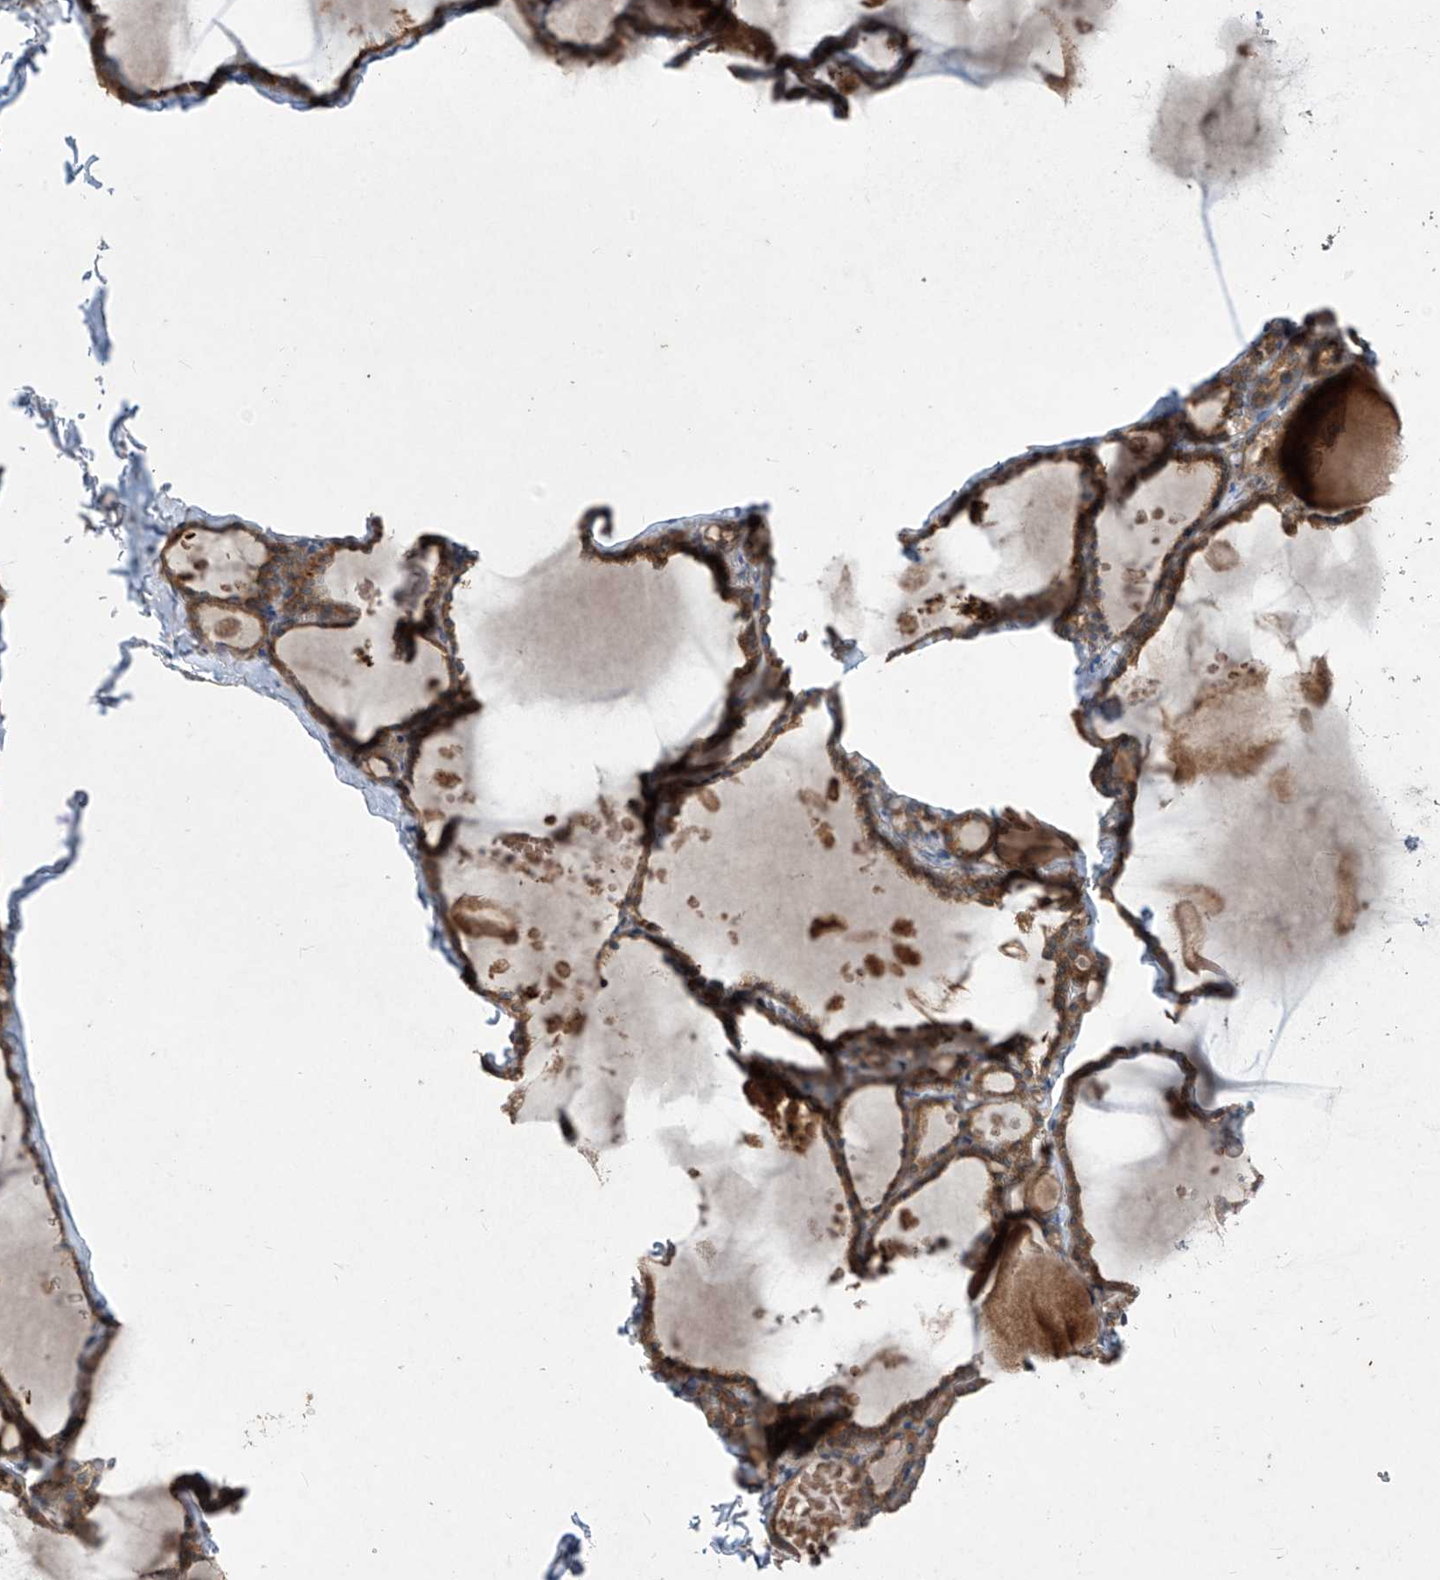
{"staining": {"intensity": "moderate", "quantity": ">75%", "location": "cytoplasmic/membranous"}, "tissue": "thyroid gland", "cell_type": "Glandular cells", "image_type": "normal", "snomed": [{"axis": "morphology", "description": "Normal tissue, NOS"}, {"axis": "topography", "description": "Thyroid gland"}], "caption": "Brown immunohistochemical staining in normal thyroid gland shows moderate cytoplasmic/membranous staining in approximately >75% of glandular cells. (DAB (3,3'-diaminobenzidine) IHC with brightfield microscopy, high magnification).", "gene": "RPL34", "patient": {"sex": "male", "age": 56}}